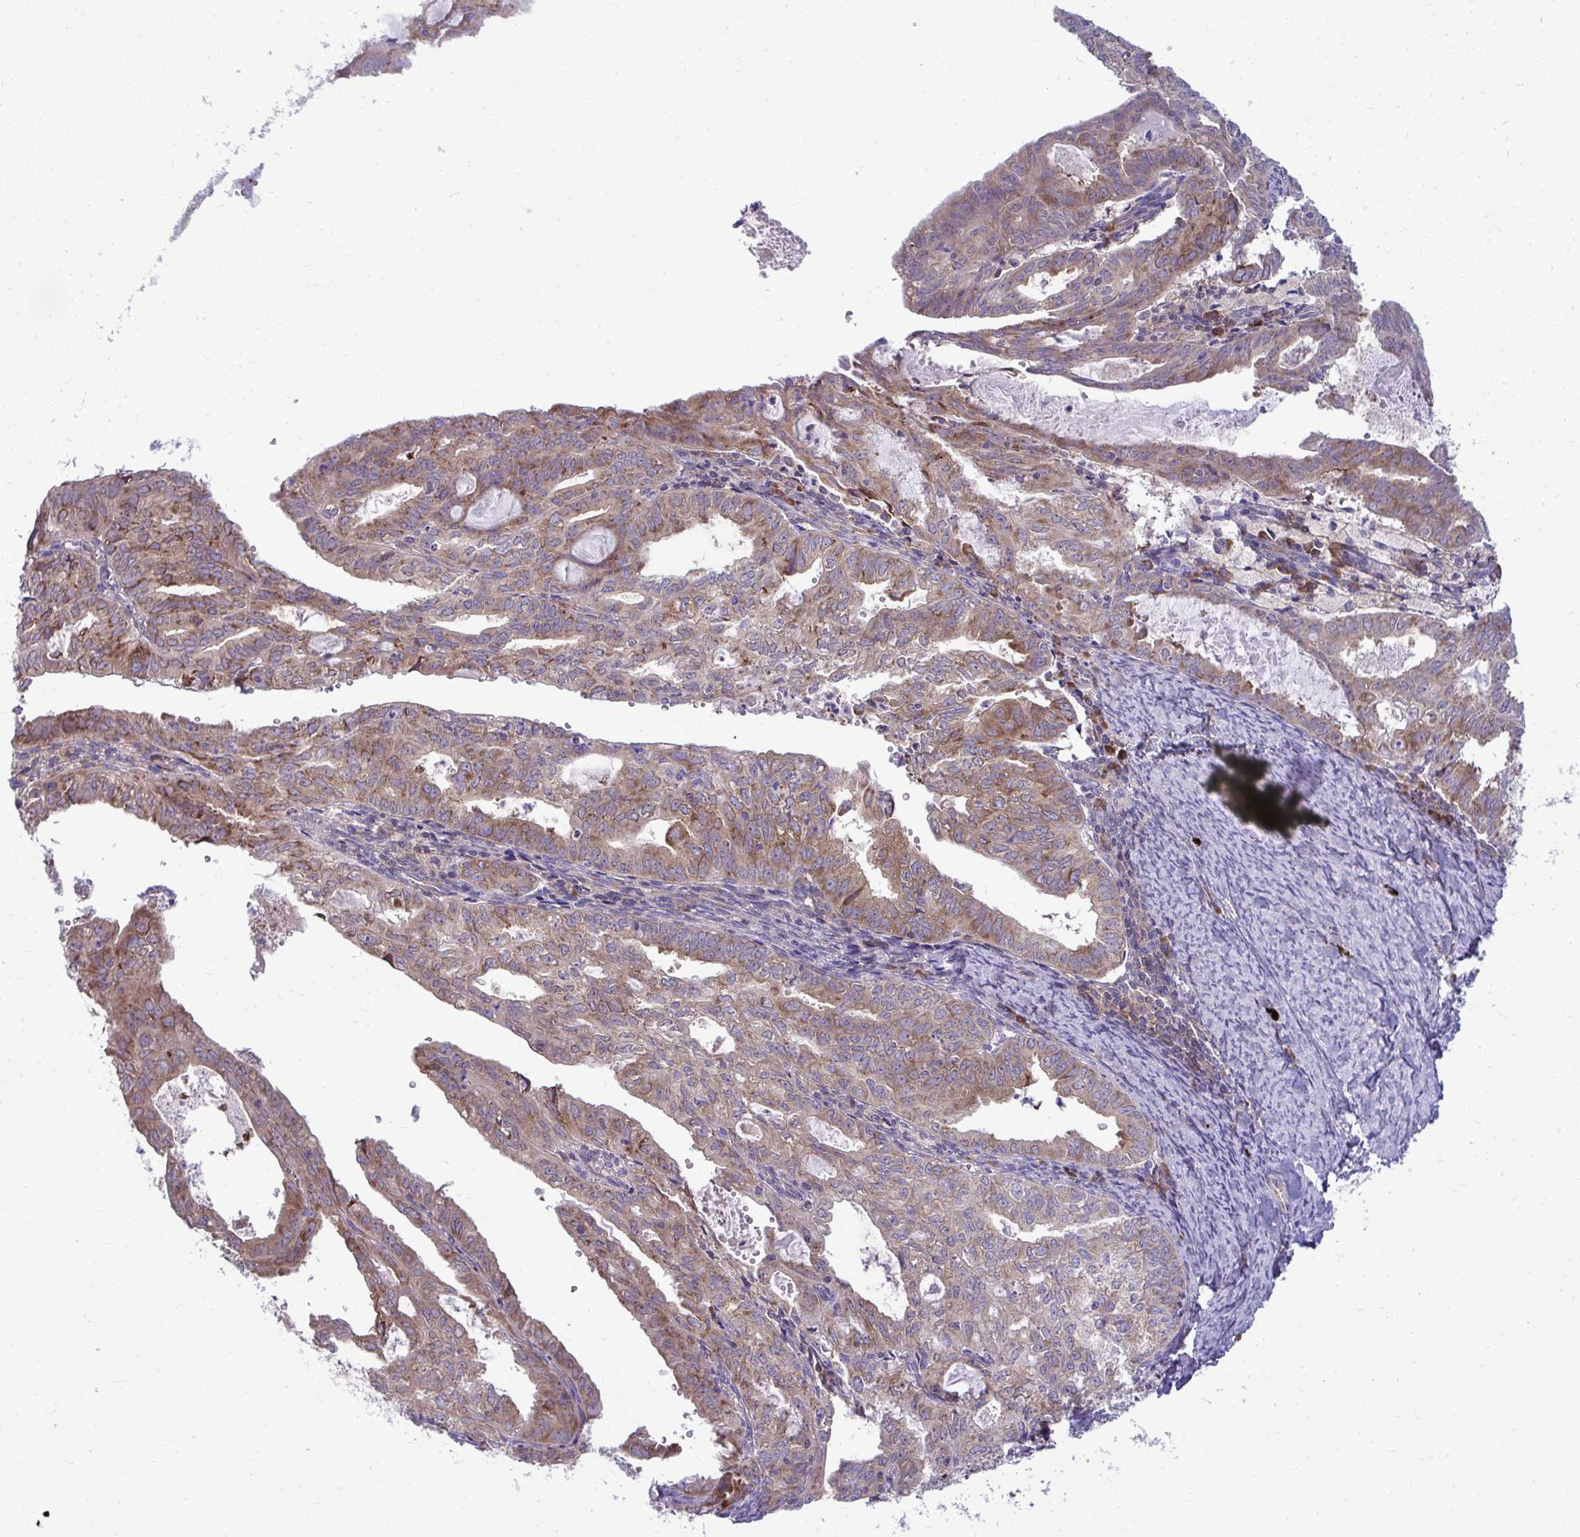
{"staining": {"intensity": "moderate", "quantity": ">75%", "location": "cytoplasmic/membranous"}, "tissue": "endometrial cancer", "cell_type": "Tumor cells", "image_type": "cancer", "snomed": [{"axis": "morphology", "description": "Adenocarcinoma, NOS"}, {"axis": "topography", "description": "Endometrium"}], "caption": "Immunohistochemistry (IHC) staining of adenocarcinoma (endometrial), which demonstrates medium levels of moderate cytoplasmic/membranous expression in about >75% of tumor cells indicating moderate cytoplasmic/membranous protein positivity. The staining was performed using DAB (brown) for protein detection and nuclei were counterstained in hematoxylin (blue).", "gene": "GFPT2", "patient": {"sex": "female", "age": 70}}